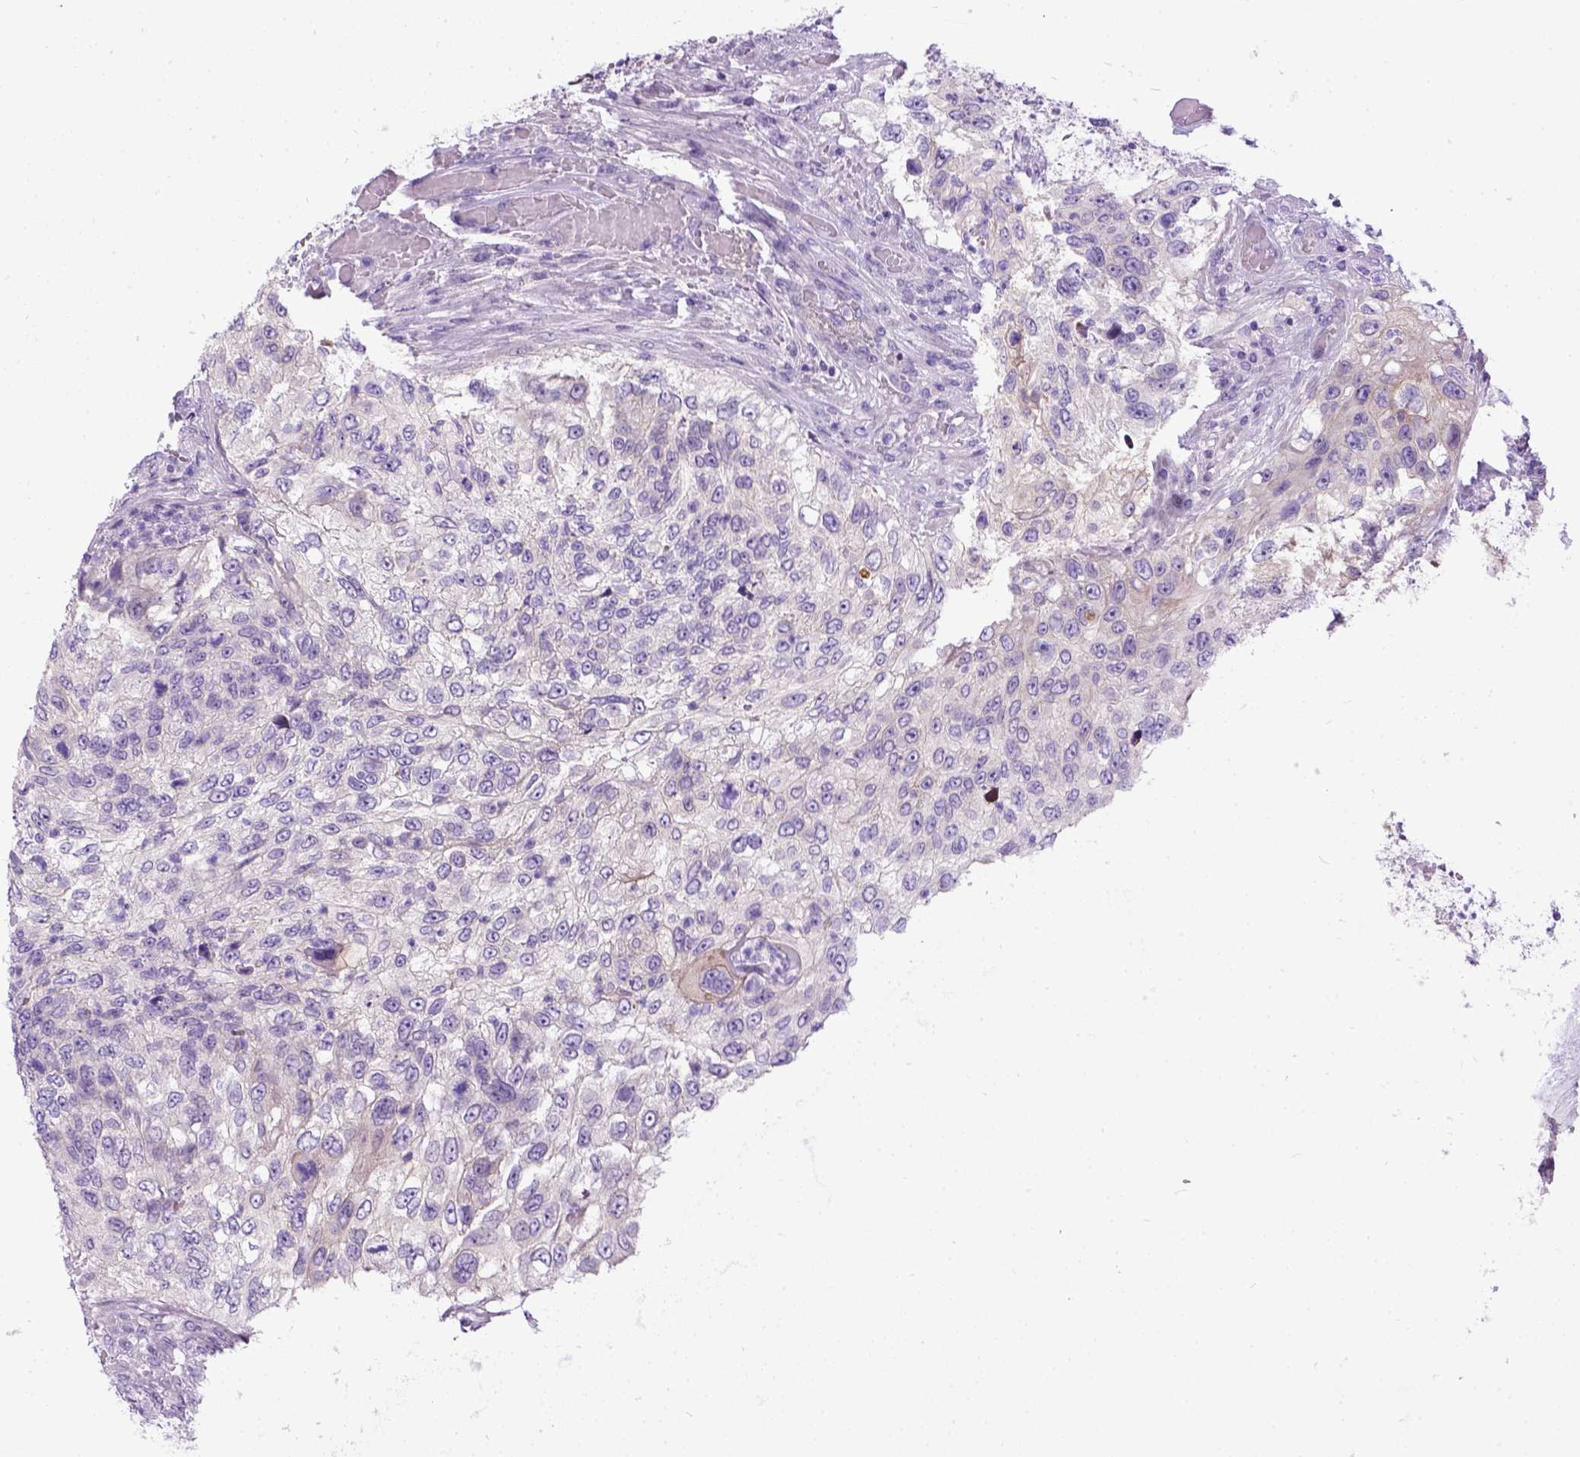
{"staining": {"intensity": "weak", "quantity": "<25%", "location": "cytoplasmic/membranous"}, "tissue": "urothelial cancer", "cell_type": "Tumor cells", "image_type": "cancer", "snomed": [{"axis": "morphology", "description": "Urothelial carcinoma, High grade"}, {"axis": "topography", "description": "Urinary bladder"}], "caption": "IHC of urothelial cancer exhibits no staining in tumor cells. (Immunohistochemistry, brightfield microscopy, high magnification).", "gene": "NEK5", "patient": {"sex": "female", "age": 60}}